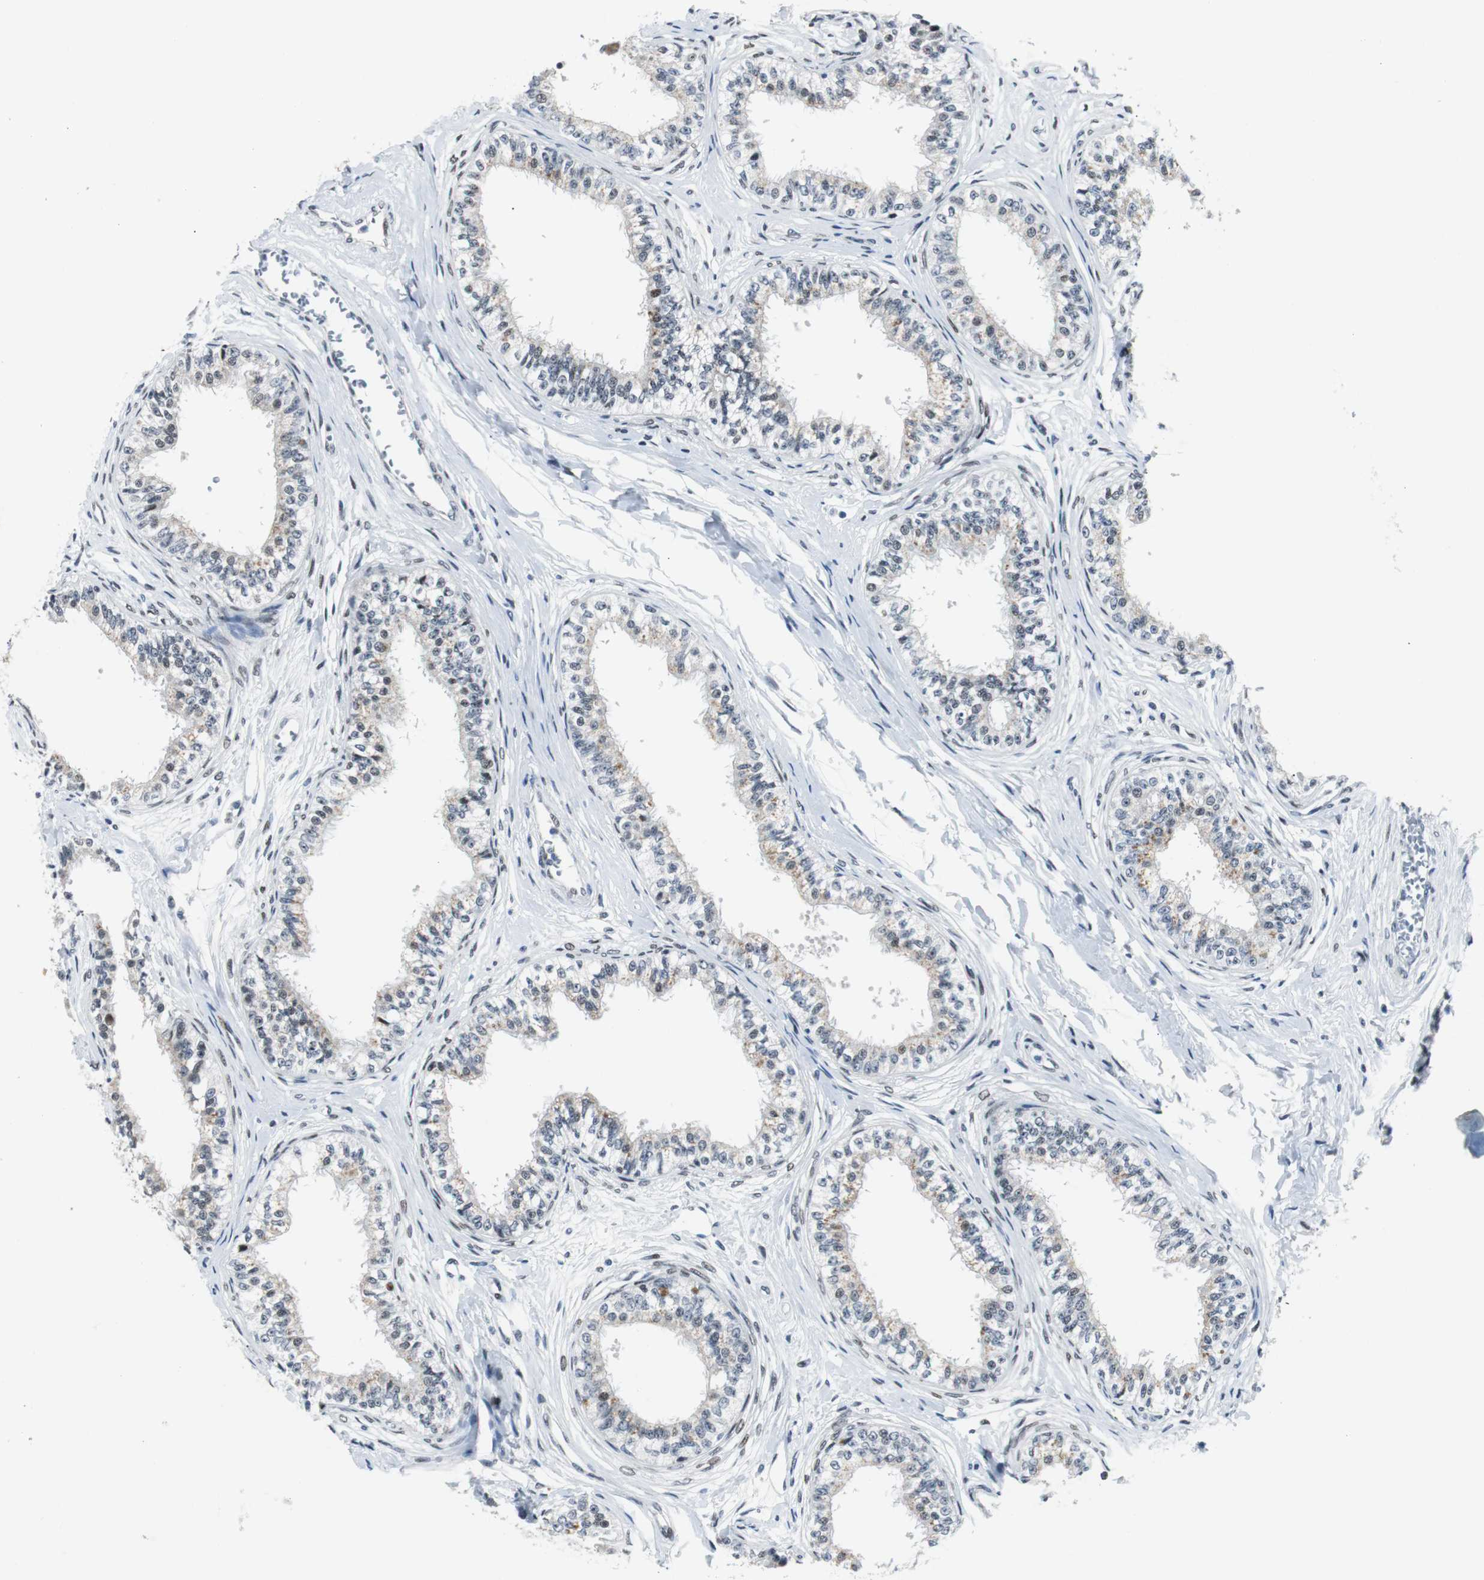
{"staining": {"intensity": "weak", "quantity": "25%-75%", "location": "cytoplasmic/membranous,nuclear"}, "tissue": "epididymis", "cell_type": "Glandular cells", "image_type": "normal", "snomed": [{"axis": "morphology", "description": "Normal tissue, NOS"}, {"axis": "morphology", "description": "Adenocarcinoma, metastatic, NOS"}, {"axis": "topography", "description": "Testis"}, {"axis": "topography", "description": "Epididymis"}], "caption": "A photomicrograph of human epididymis stained for a protein exhibits weak cytoplasmic/membranous,nuclear brown staining in glandular cells.", "gene": "MTA1", "patient": {"sex": "male", "age": 26}}